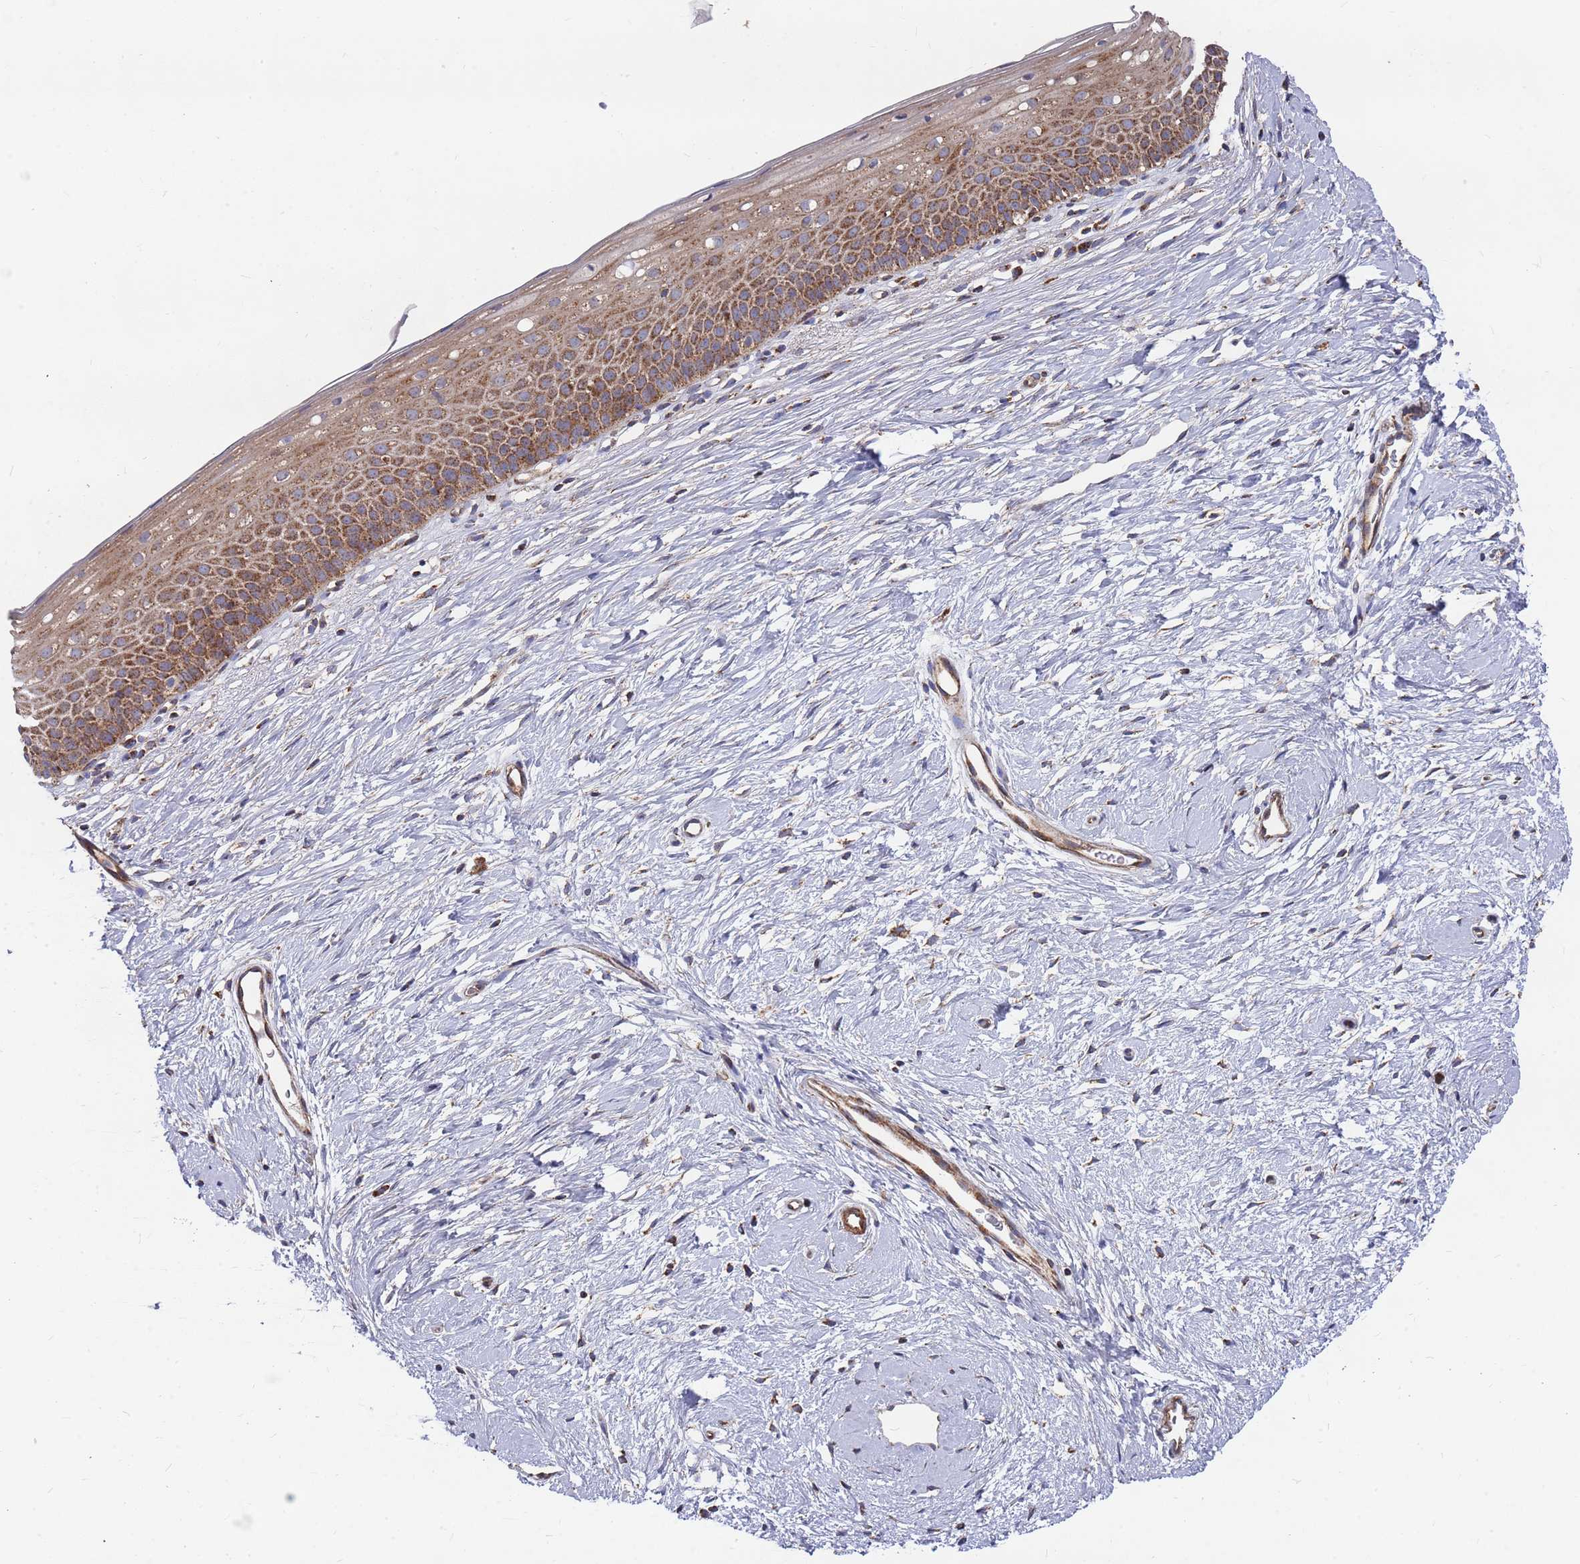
{"staining": {"intensity": "moderate", "quantity": ">75%", "location": "cytoplasmic/membranous"}, "tissue": "cervix", "cell_type": "Glandular cells", "image_type": "normal", "snomed": [{"axis": "morphology", "description": "Normal tissue, NOS"}, {"axis": "topography", "description": "Cervix"}], "caption": "Moderate cytoplasmic/membranous staining is present in about >75% of glandular cells in normal cervix.", "gene": "WDFY3", "patient": {"sex": "female", "age": 57}}